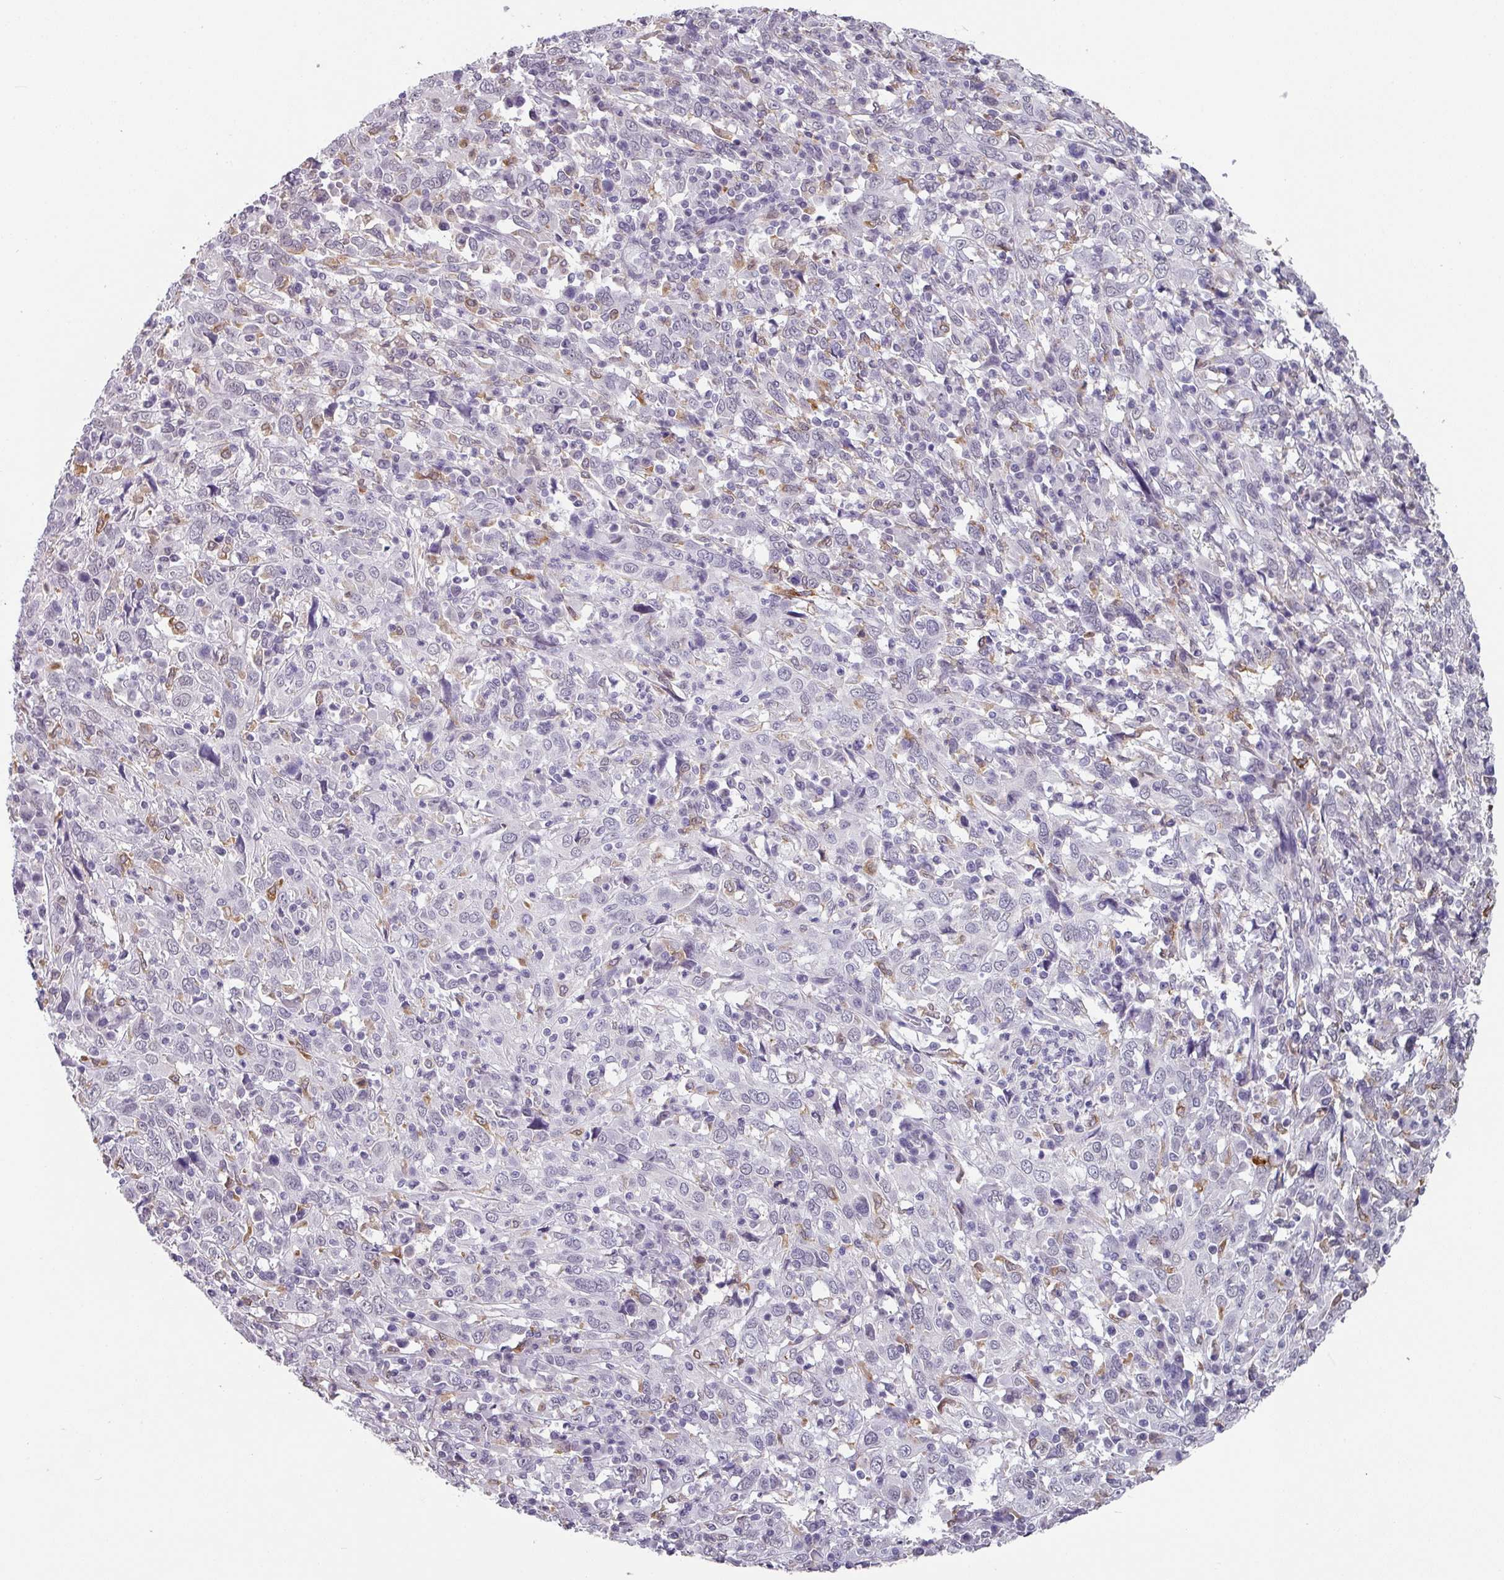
{"staining": {"intensity": "negative", "quantity": "none", "location": "none"}, "tissue": "cervical cancer", "cell_type": "Tumor cells", "image_type": "cancer", "snomed": [{"axis": "morphology", "description": "Squamous cell carcinoma, NOS"}, {"axis": "topography", "description": "Cervix"}], "caption": "IHC of squamous cell carcinoma (cervical) exhibits no staining in tumor cells.", "gene": "C1QB", "patient": {"sex": "female", "age": 46}}